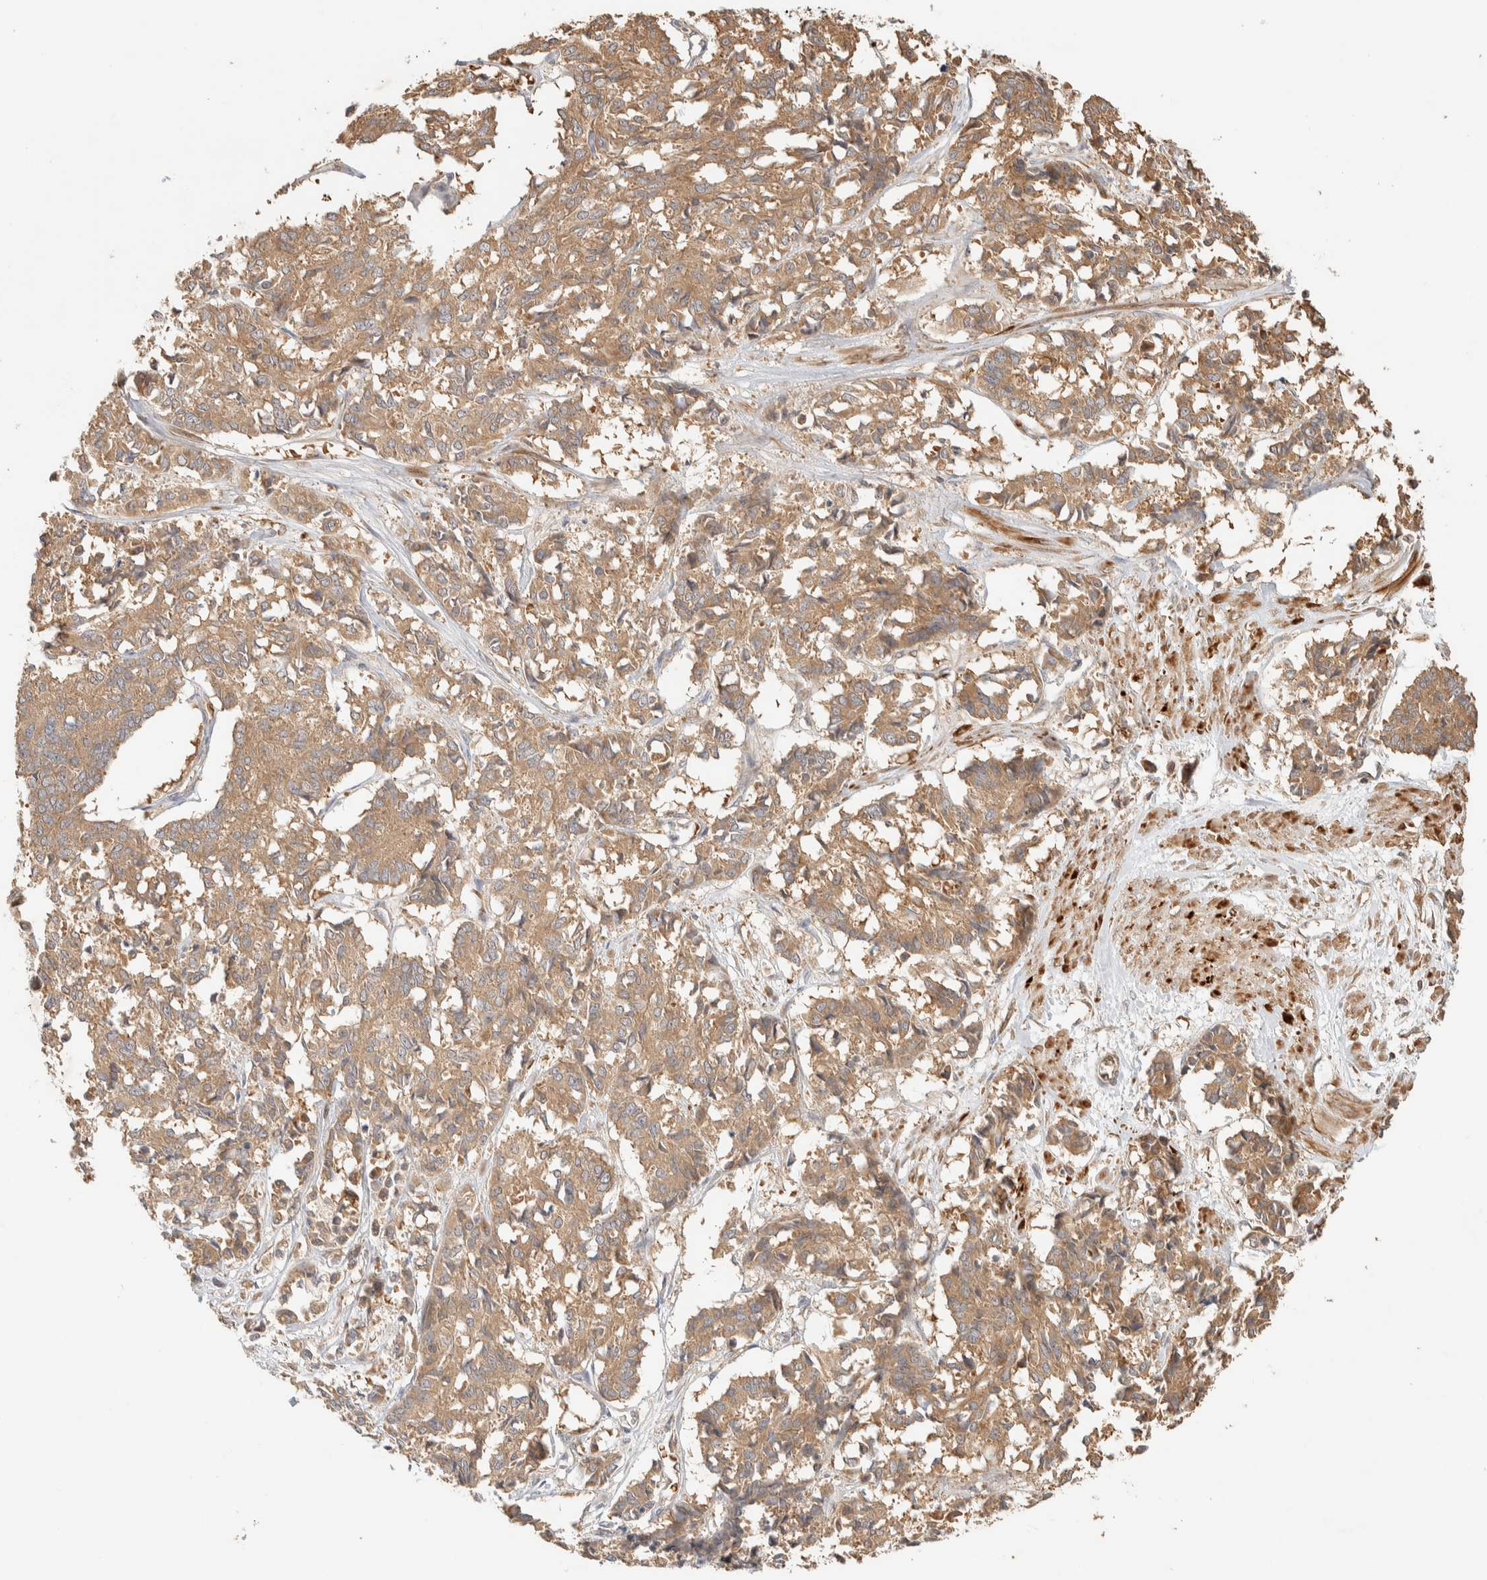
{"staining": {"intensity": "moderate", "quantity": ">75%", "location": "cytoplasmic/membranous"}, "tissue": "cervical cancer", "cell_type": "Tumor cells", "image_type": "cancer", "snomed": [{"axis": "morphology", "description": "Squamous cell carcinoma, NOS"}, {"axis": "topography", "description": "Cervix"}], "caption": "Protein staining exhibits moderate cytoplasmic/membranous staining in about >75% of tumor cells in cervical cancer.", "gene": "TTI2", "patient": {"sex": "female", "age": 35}}